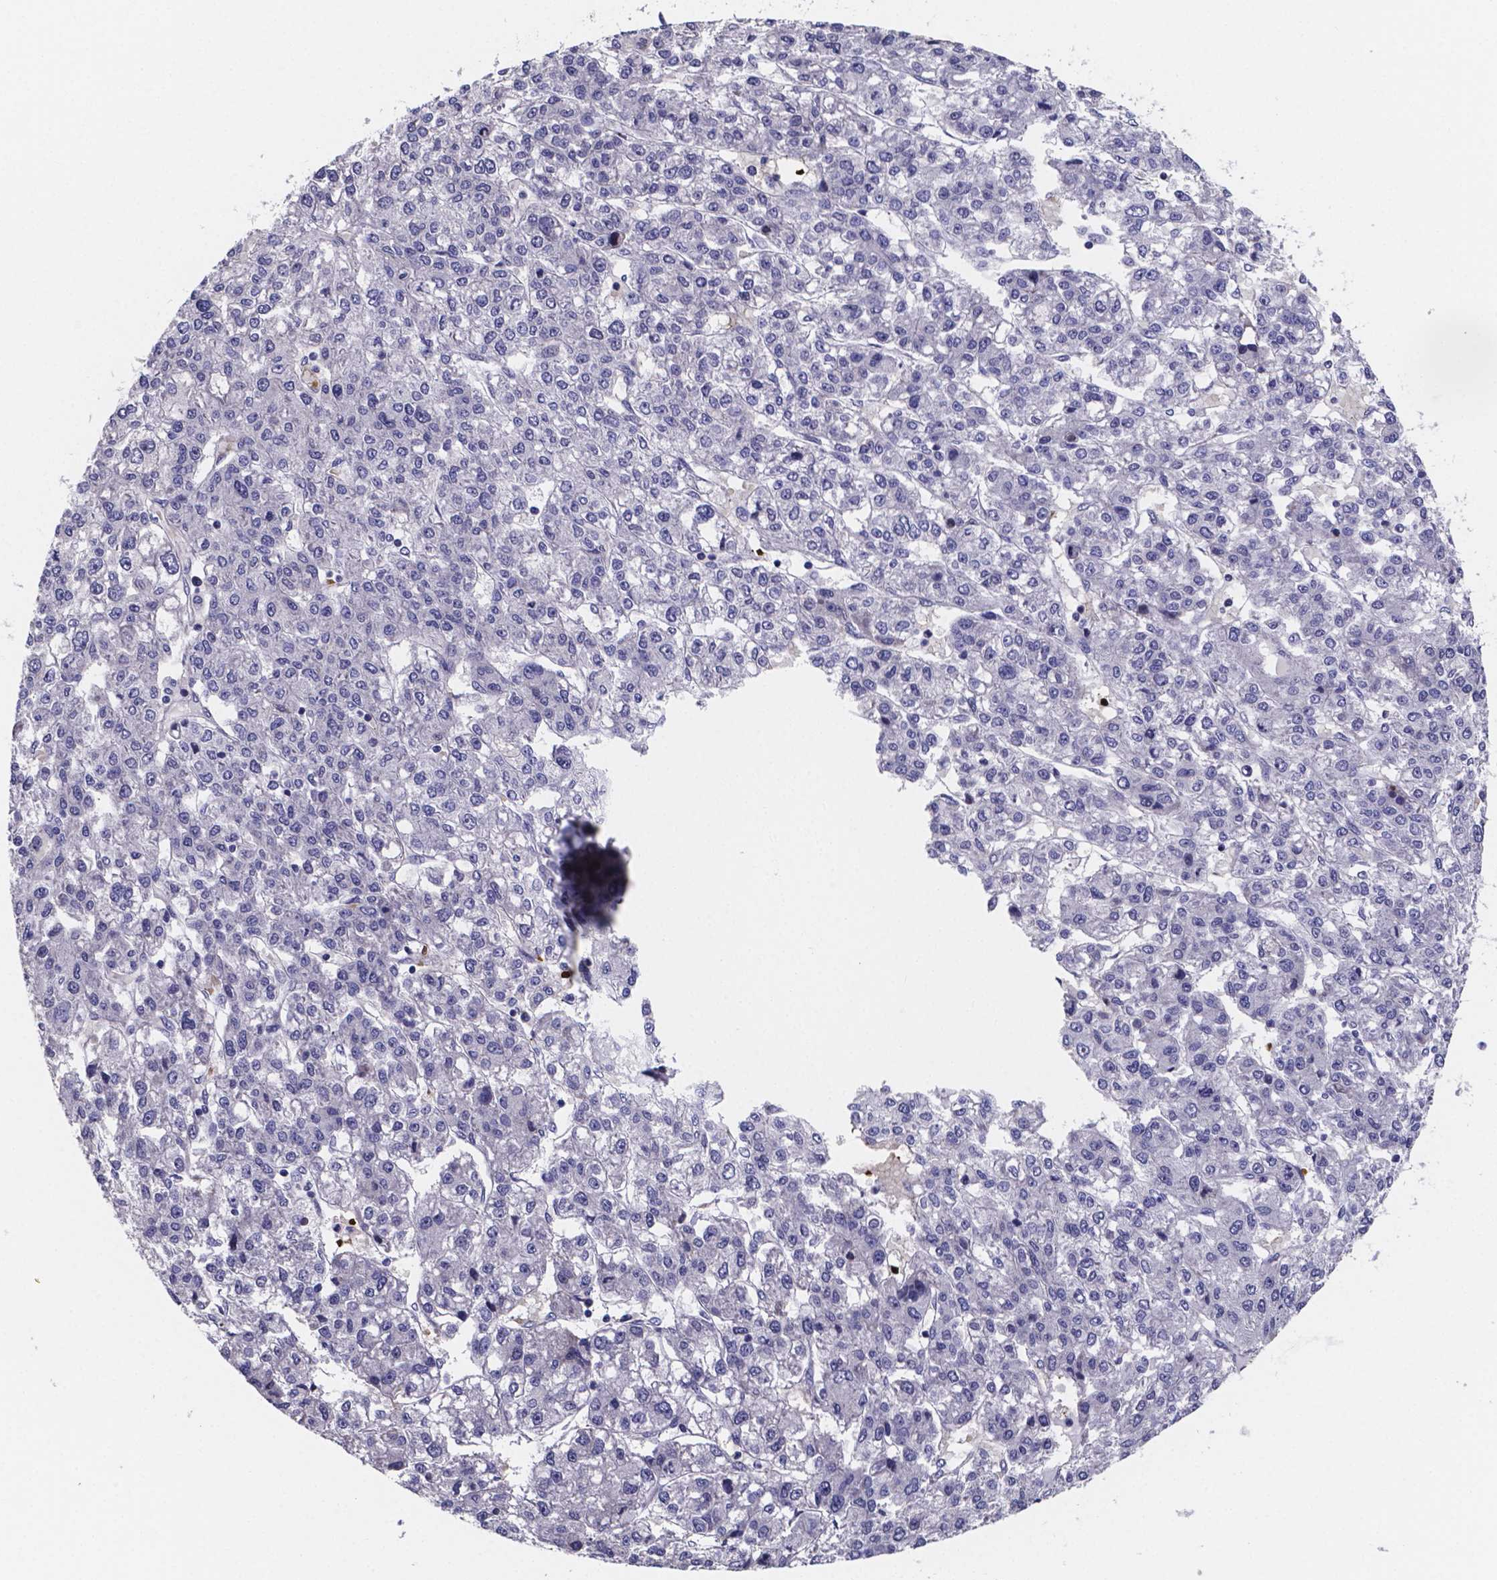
{"staining": {"intensity": "negative", "quantity": "none", "location": "none"}, "tissue": "liver cancer", "cell_type": "Tumor cells", "image_type": "cancer", "snomed": [{"axis": "morphology", "description": "Carcinoma, Hepatocellular, NOS"}, {"axis": "topography", "description": "Liver"}], "caption": "Immunohistochemistry histopathology image of human hepatocellular carcinoma (liver) stained for a protein (brown), which demonstrates no staining in tumor cells. (DAB (3,3'-diaminobenzidine) immunohistochemistry with hematoxylin counter stain).", "gene": "GABRA3", "patient": {"sex": "male", "age": 56}}